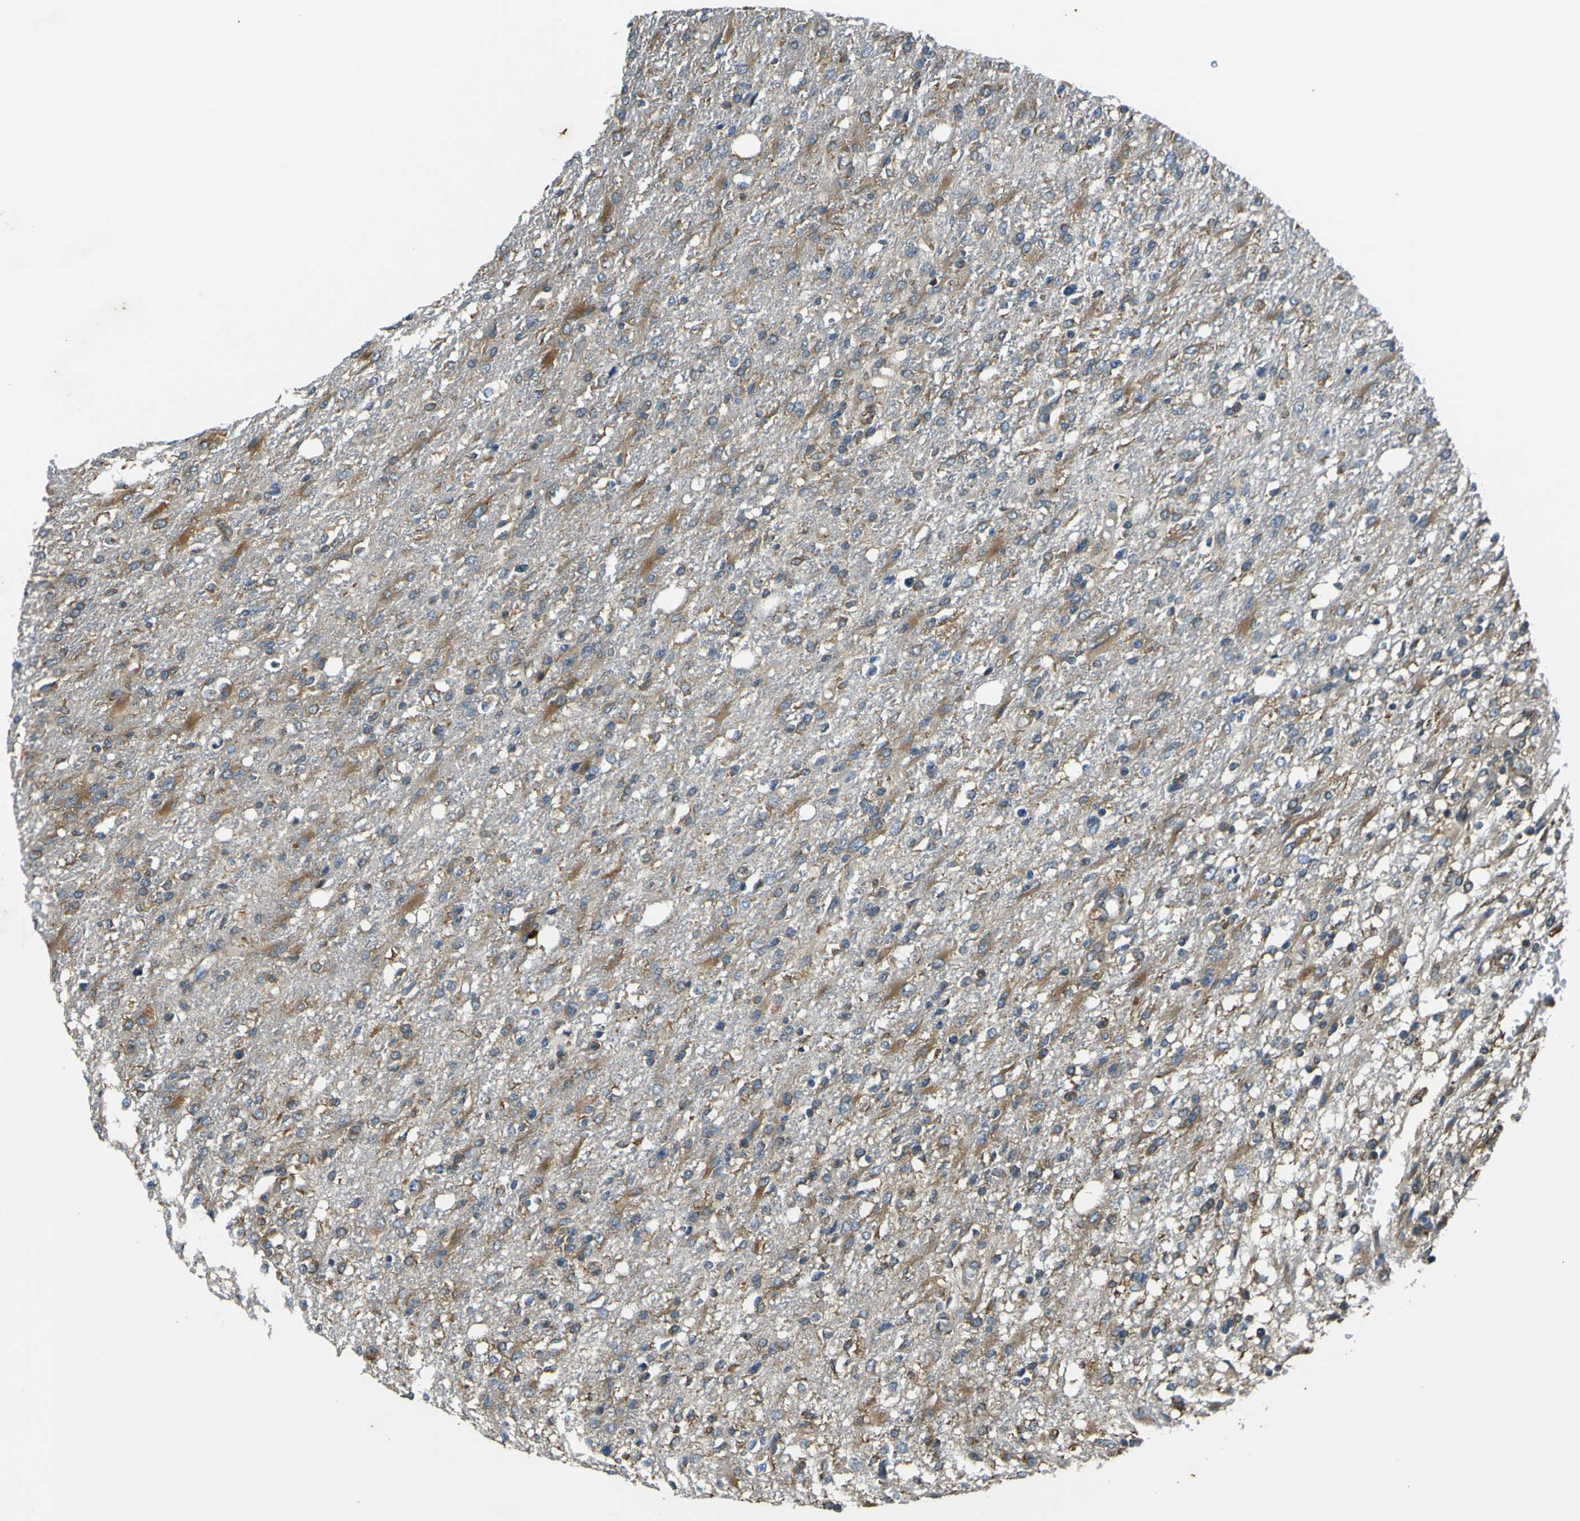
{"staining": {"intensity": "moderate", "quantity": "25%-75%", "location": "cytoplasmic/membranous"}, "tissue": "glioma", "cell_type": "Tumor cells", "image_type": "cancer", "snomed": [{"axis": "morphology", "description": "Glioma, malignant, High grade"}, {"axis": "topography", "description": "Cerebral cortex"}], "caption": "This photomicrograph reveals glioma stained with immunohistochemistry (IHC) to label a protein in brown. The cytoplasmic/membranous of tumor cells show moderate positivity for the protein. Nuclei are counter-stained blue.", "gene": "RPSA", "patient": {"sex": "male", "age": 76}}